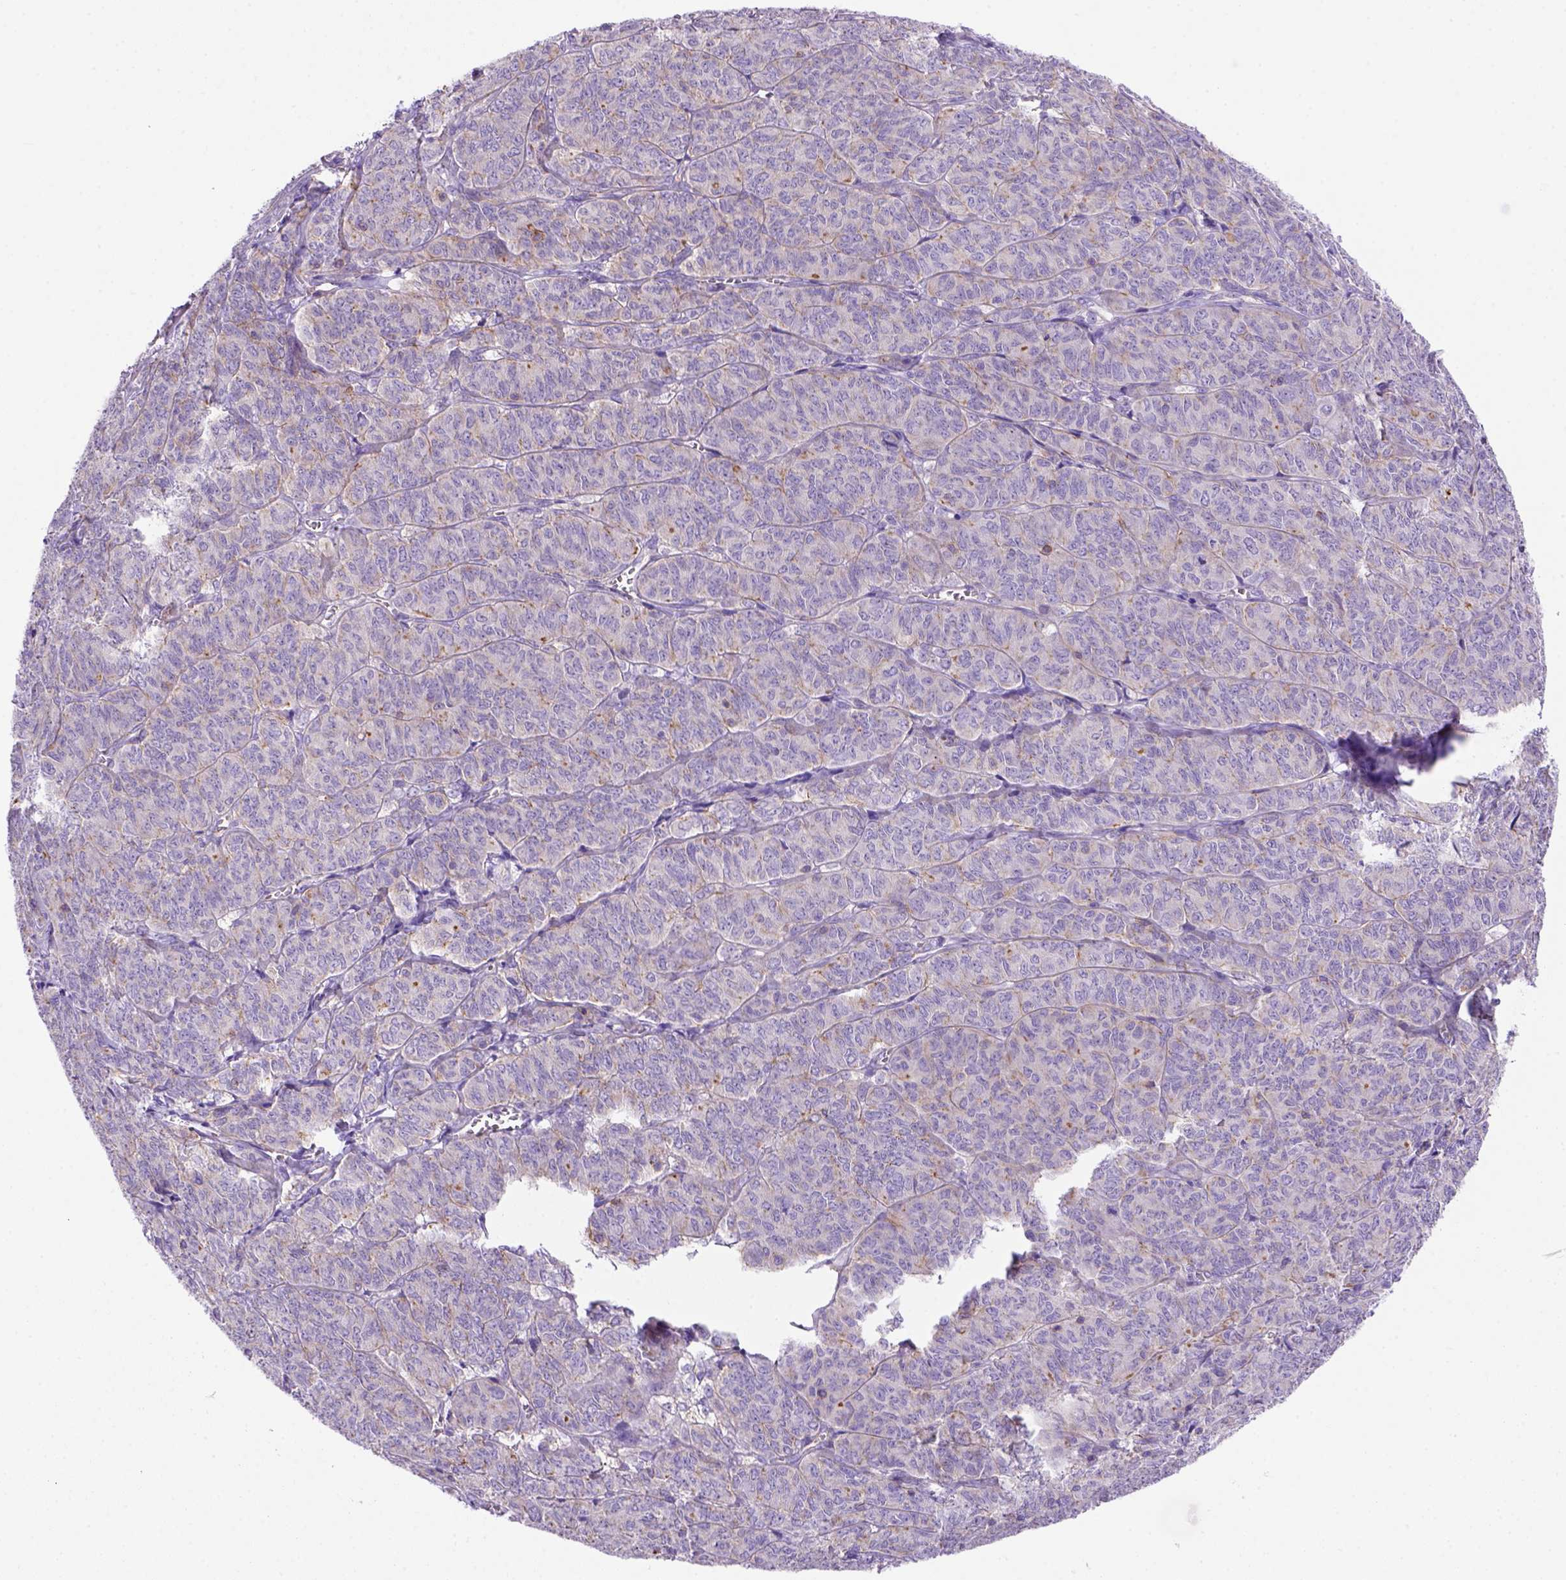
{"staining": {"intensity": "moderate", "quantity": "25%-75%", "location": "cytoplasmic/membranous"}, "tissue": "ovarian cancer", "cell_type": "Tumor cells", "image_type": "cancer", "snomed": [{"axis": "morphology", "description": "Carcinoma, endometroid"}, {"axis": "topography", "description": "Ovary"}], "caption": "Protein positivity by immunohistochemistry (IHC) demonstrates moderate cytoplasmic/membranous expression in approximately 25%-75% of tumor cells in ovarian cancer.", "gene": "PEX12", "patient": {"sex": "female", "age": 80}}